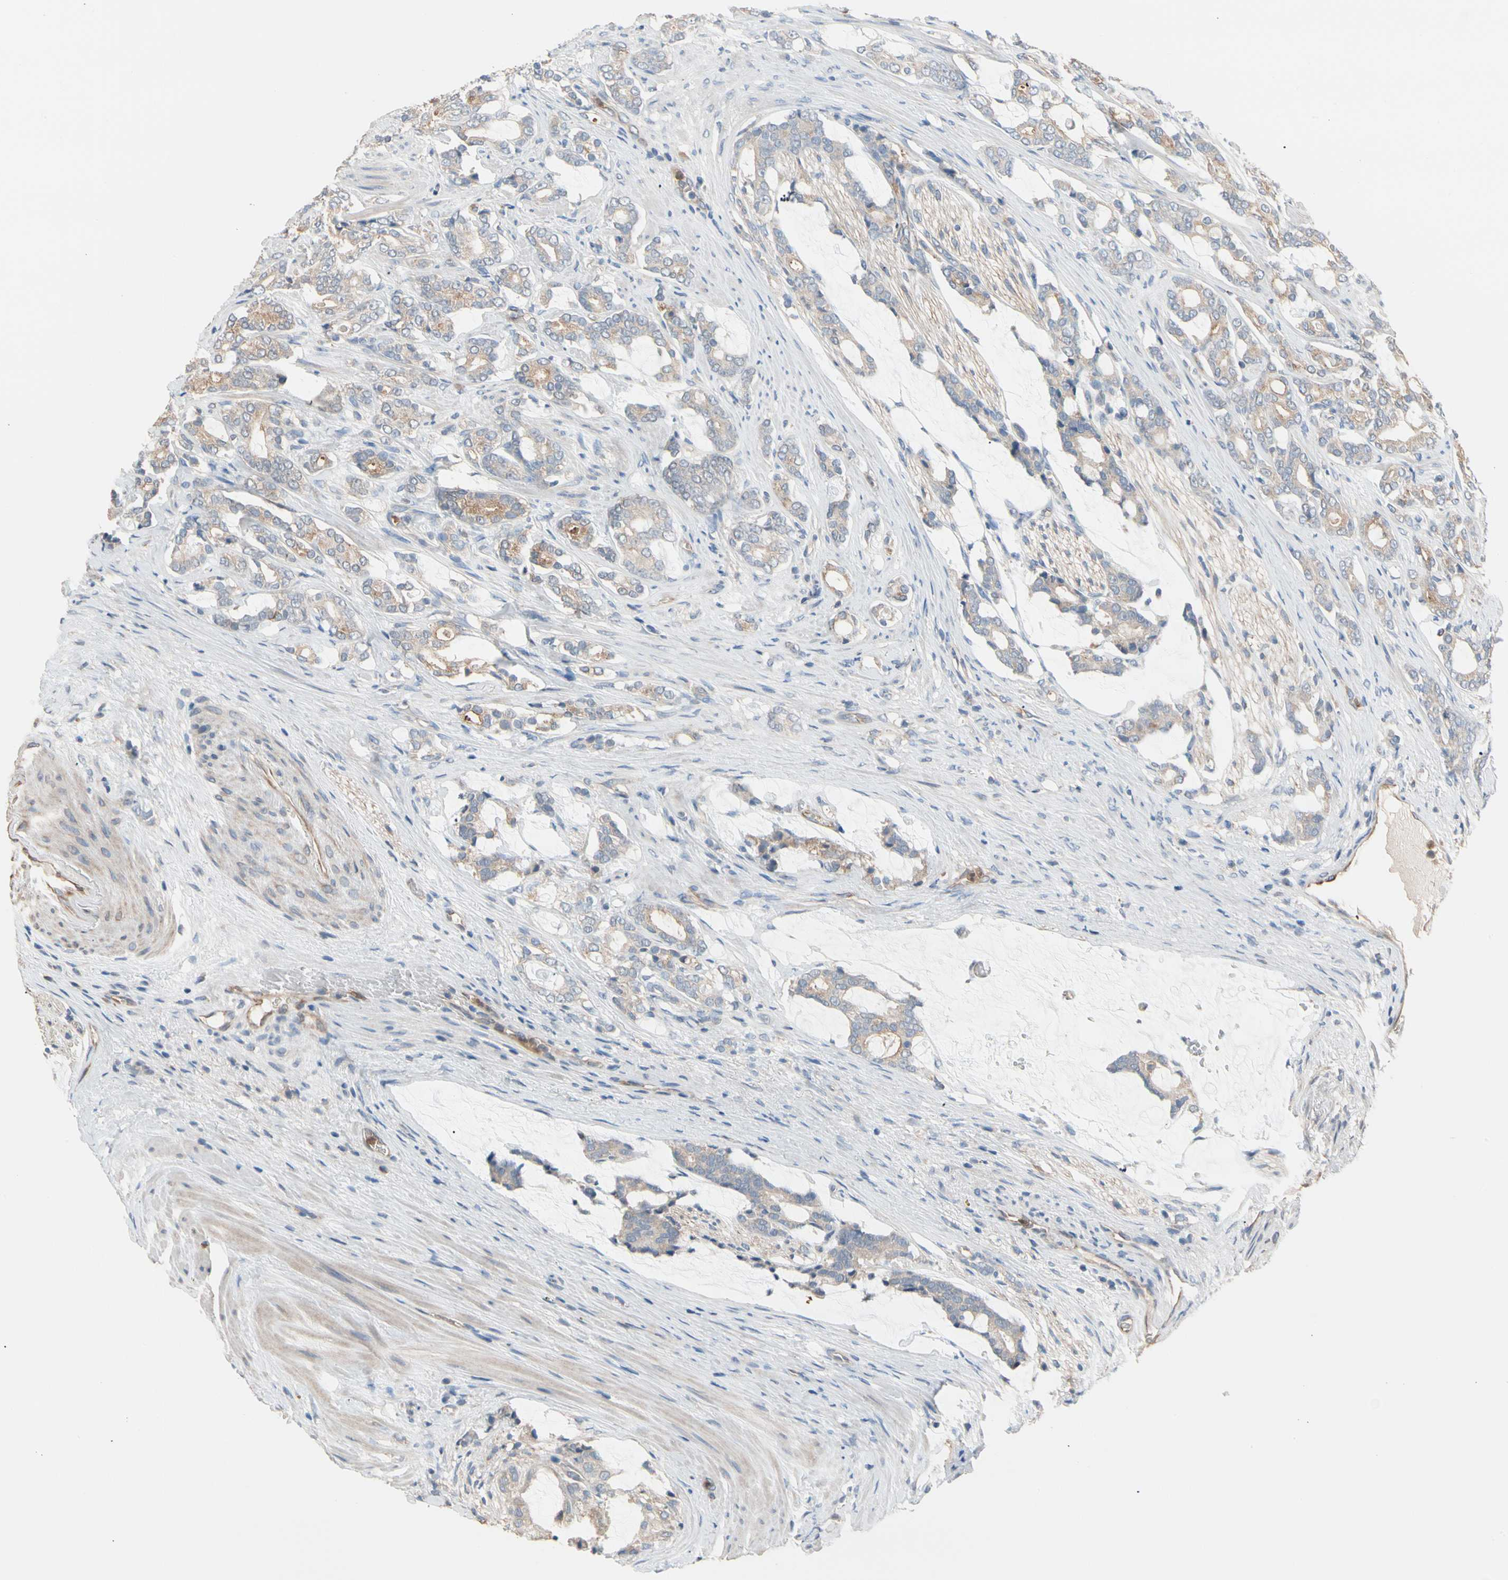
{"staining": {"intensity": "weak", "quantity": ">75%", "location": "cytoplasmic/membranous"}, "tissue": "prostate cancer", "cell_type": "Tumor cells", "image_type": "cancer", "snomed": [{"axis": "morphology", "description": "Adenocarcinoma, Low grade"}, {"axis": "topography", "description": "Prostate"}], "caption": "Tumor cells display low levels of weak cytoplasmic/membranous positivity in approximately >75% of cells in prostate cancer (low-grade adenocarcinoma). (DAB IHC with brightfield microscopy, high magnification).", "gene": "BBOX1", "patient": {"sex": "male", "age": 58}}